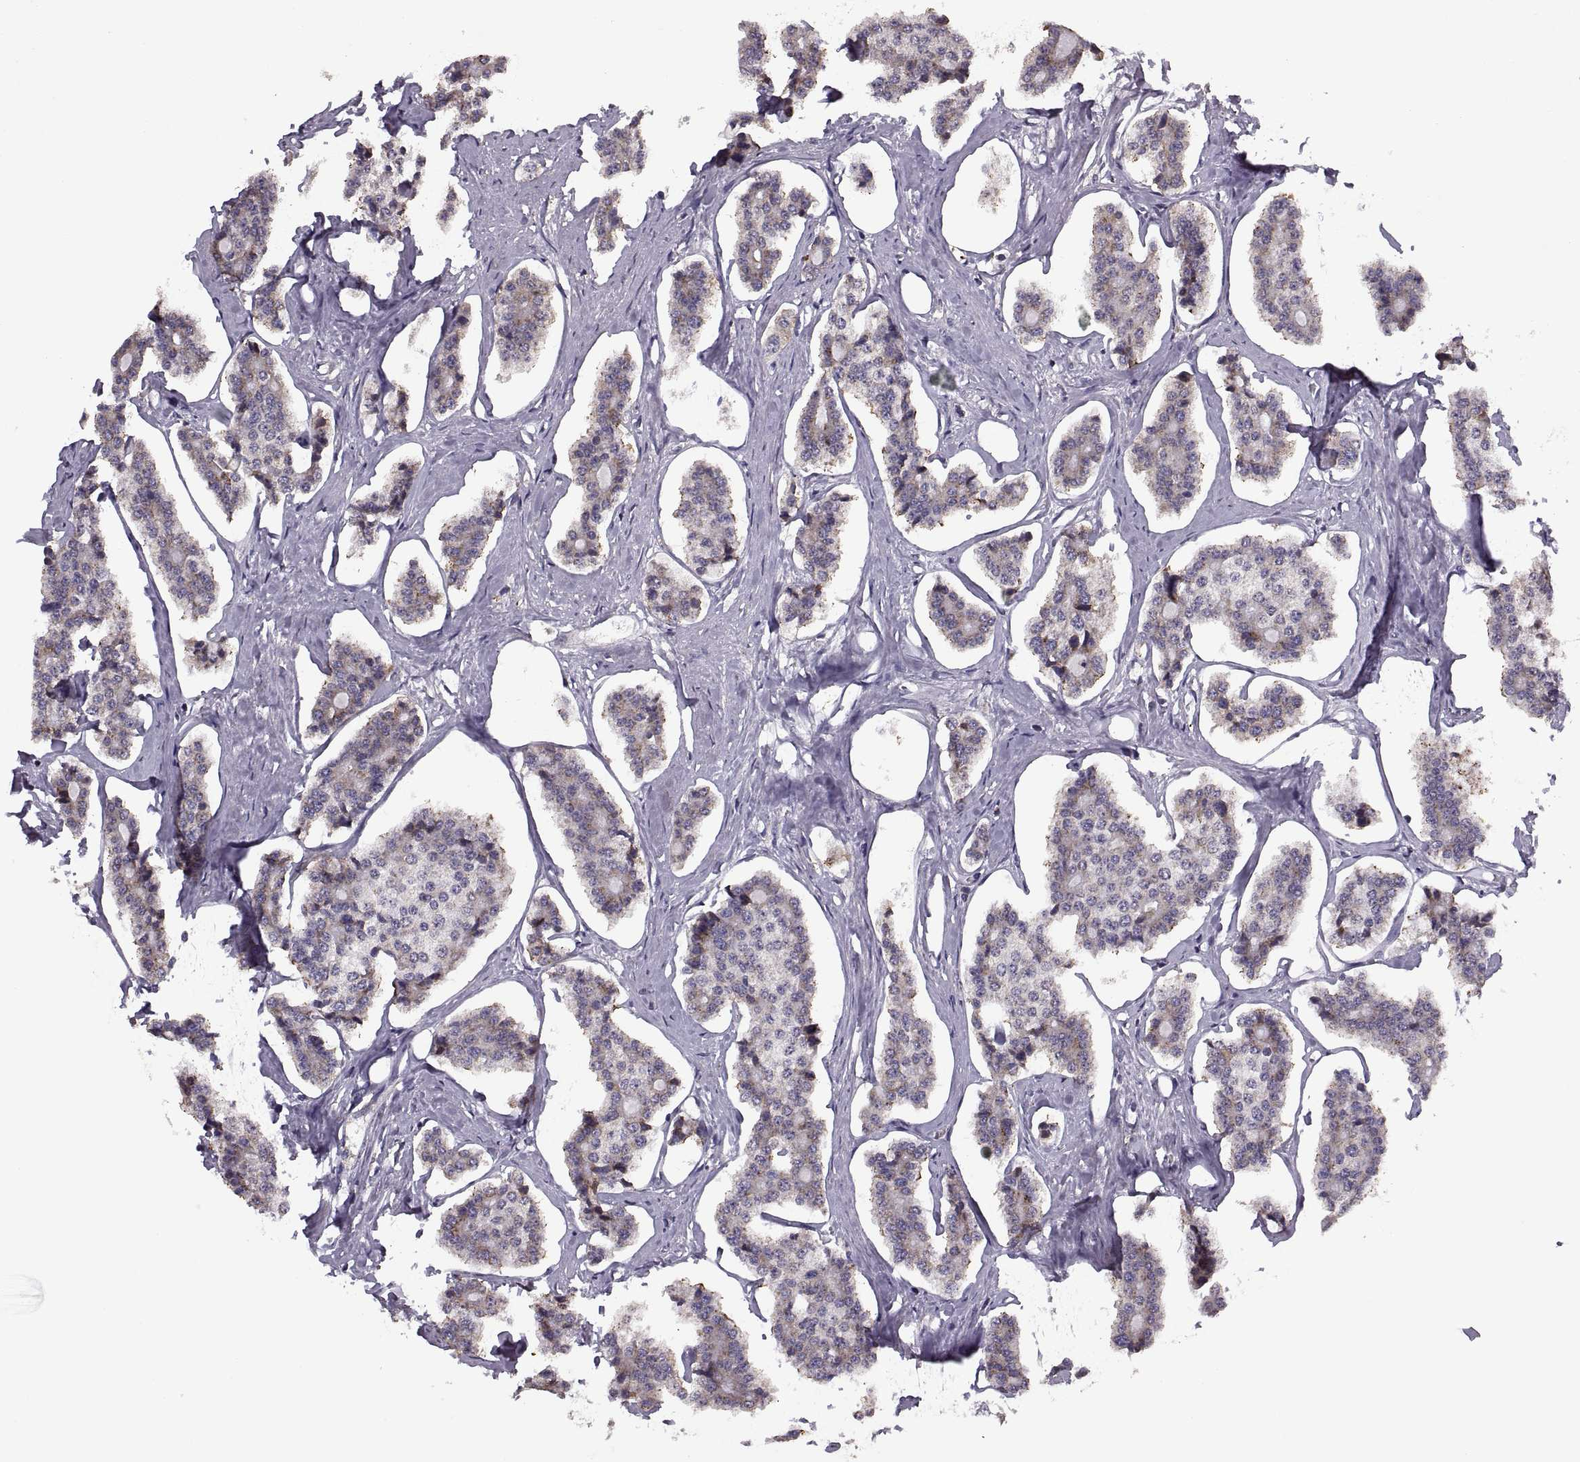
{"staining": {"intensity": "weak", "quantity": ">75%", "location": "cytoplasmic/membranous"}, "tissue": "carcinoid", "cell_type": "Tumor cells", "image_type": "cancer", "snomed": [{"axis": "morphology", "description": "Carcinoid, malignant, NOS"}, {"axis": "topography", "description": "Small intestine"}], "caption": "Immunohistochemistry (IHC) of human carcinoid exhibits low levels of weak cytoplasmic/membranous positivity in about >75% of tumor cells.", "gene": "LETM2", "patient": {"sex": "female", "age": 65}}